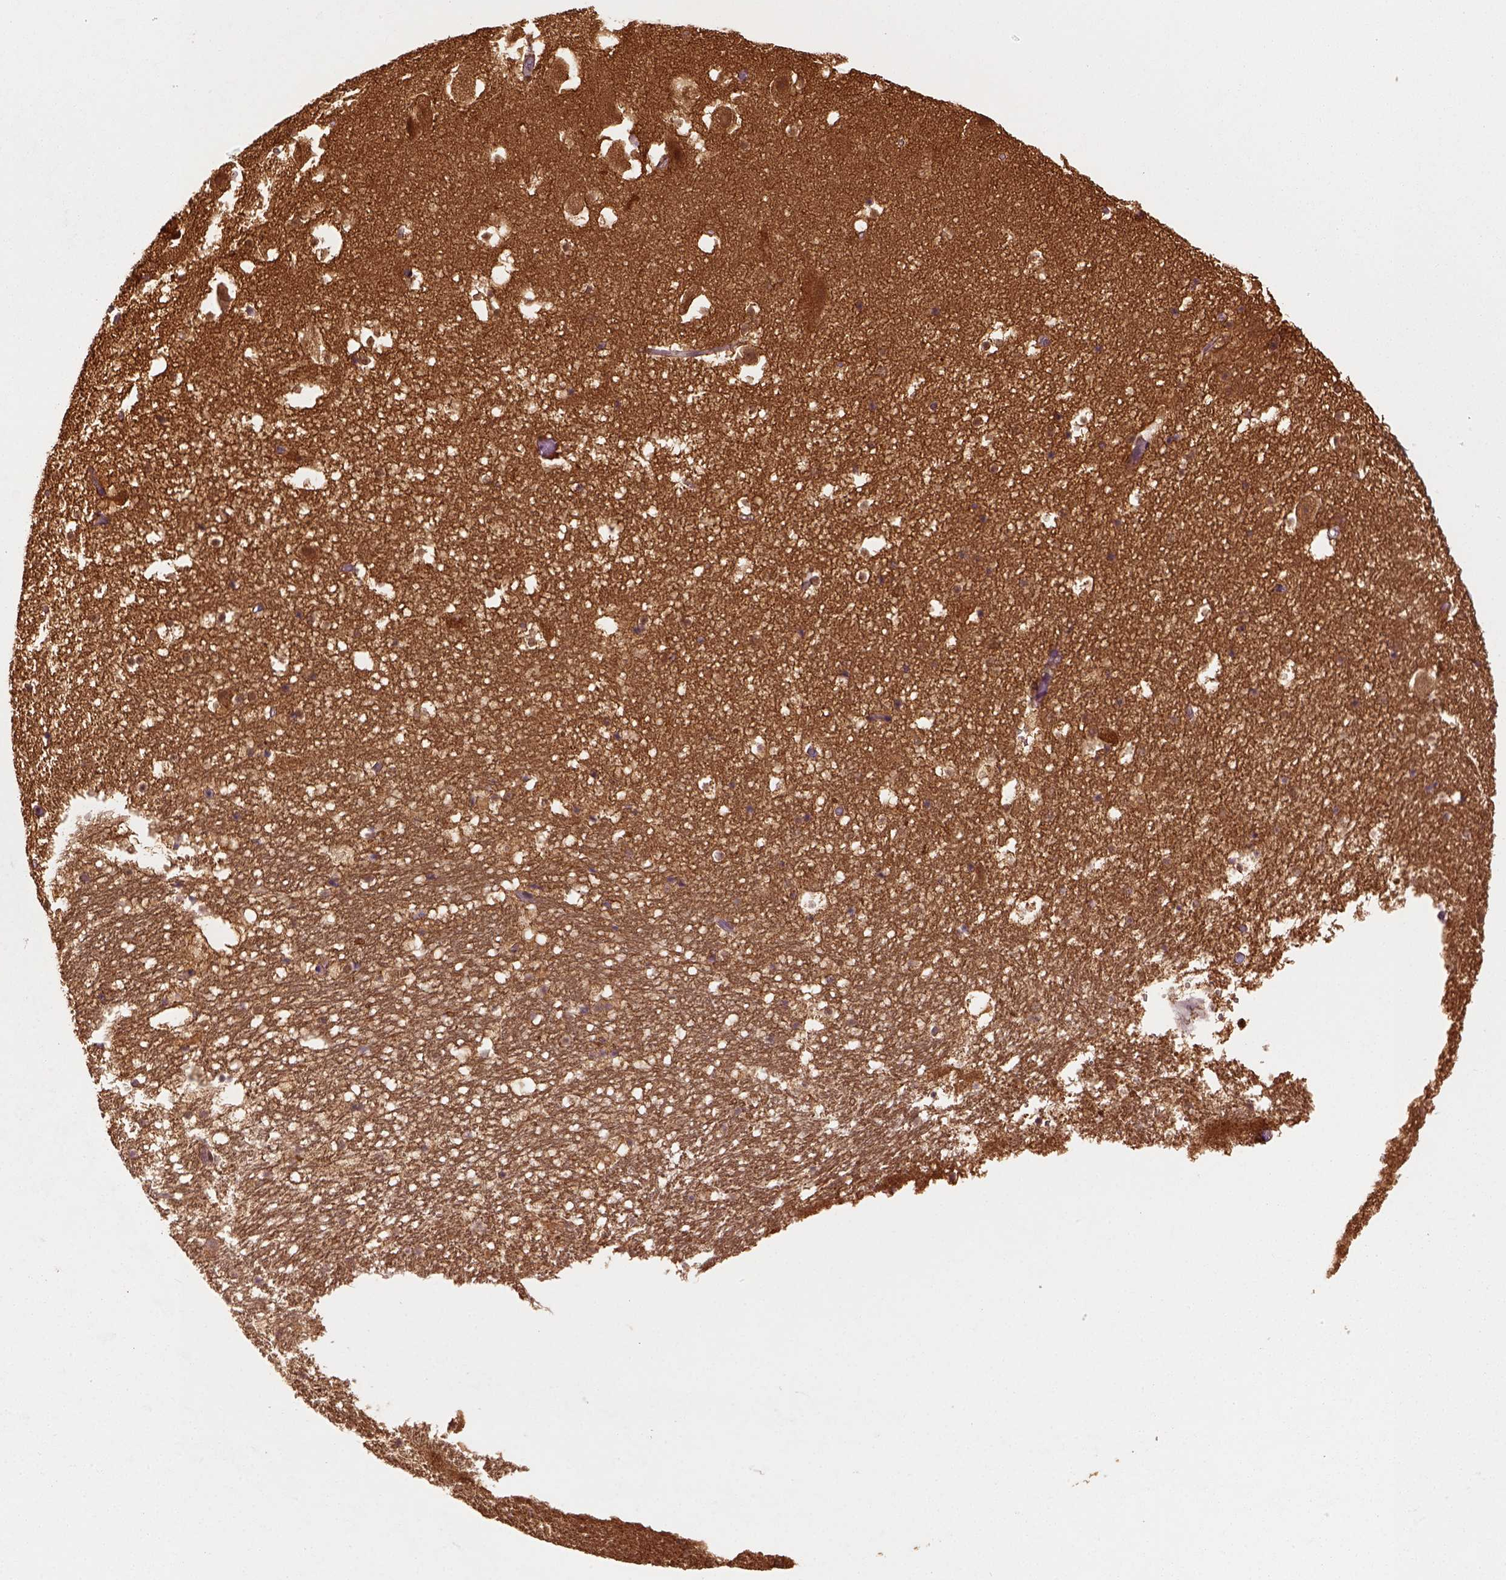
{"staining": {"intensity": "moderate", "quantity": ">75%", "location": "cytoplasmic/membranous,nuclear"}, "tissue": "hippocampus", "cell_type": "Glial cells", "image_type": "normal", "snomed": [{"axis": "morphology", "description": "Normal tissue, NOS"}, {"axis": "topography", "description": "Hippocampus"}], "caption": "Immunohistochemistry (IHC) (DAB) staining of benign human hippocampus shows moderate cytoplasmic/membranous,nuclear protein positivity in approximately >75% of glial cells. The protein is stained brown, and the nuclei are stained in blue (DAB IHC with brightfield microscopy, high magnification).", "gene": "GOT1", "patient": {"sex": "male", "age": 26}}